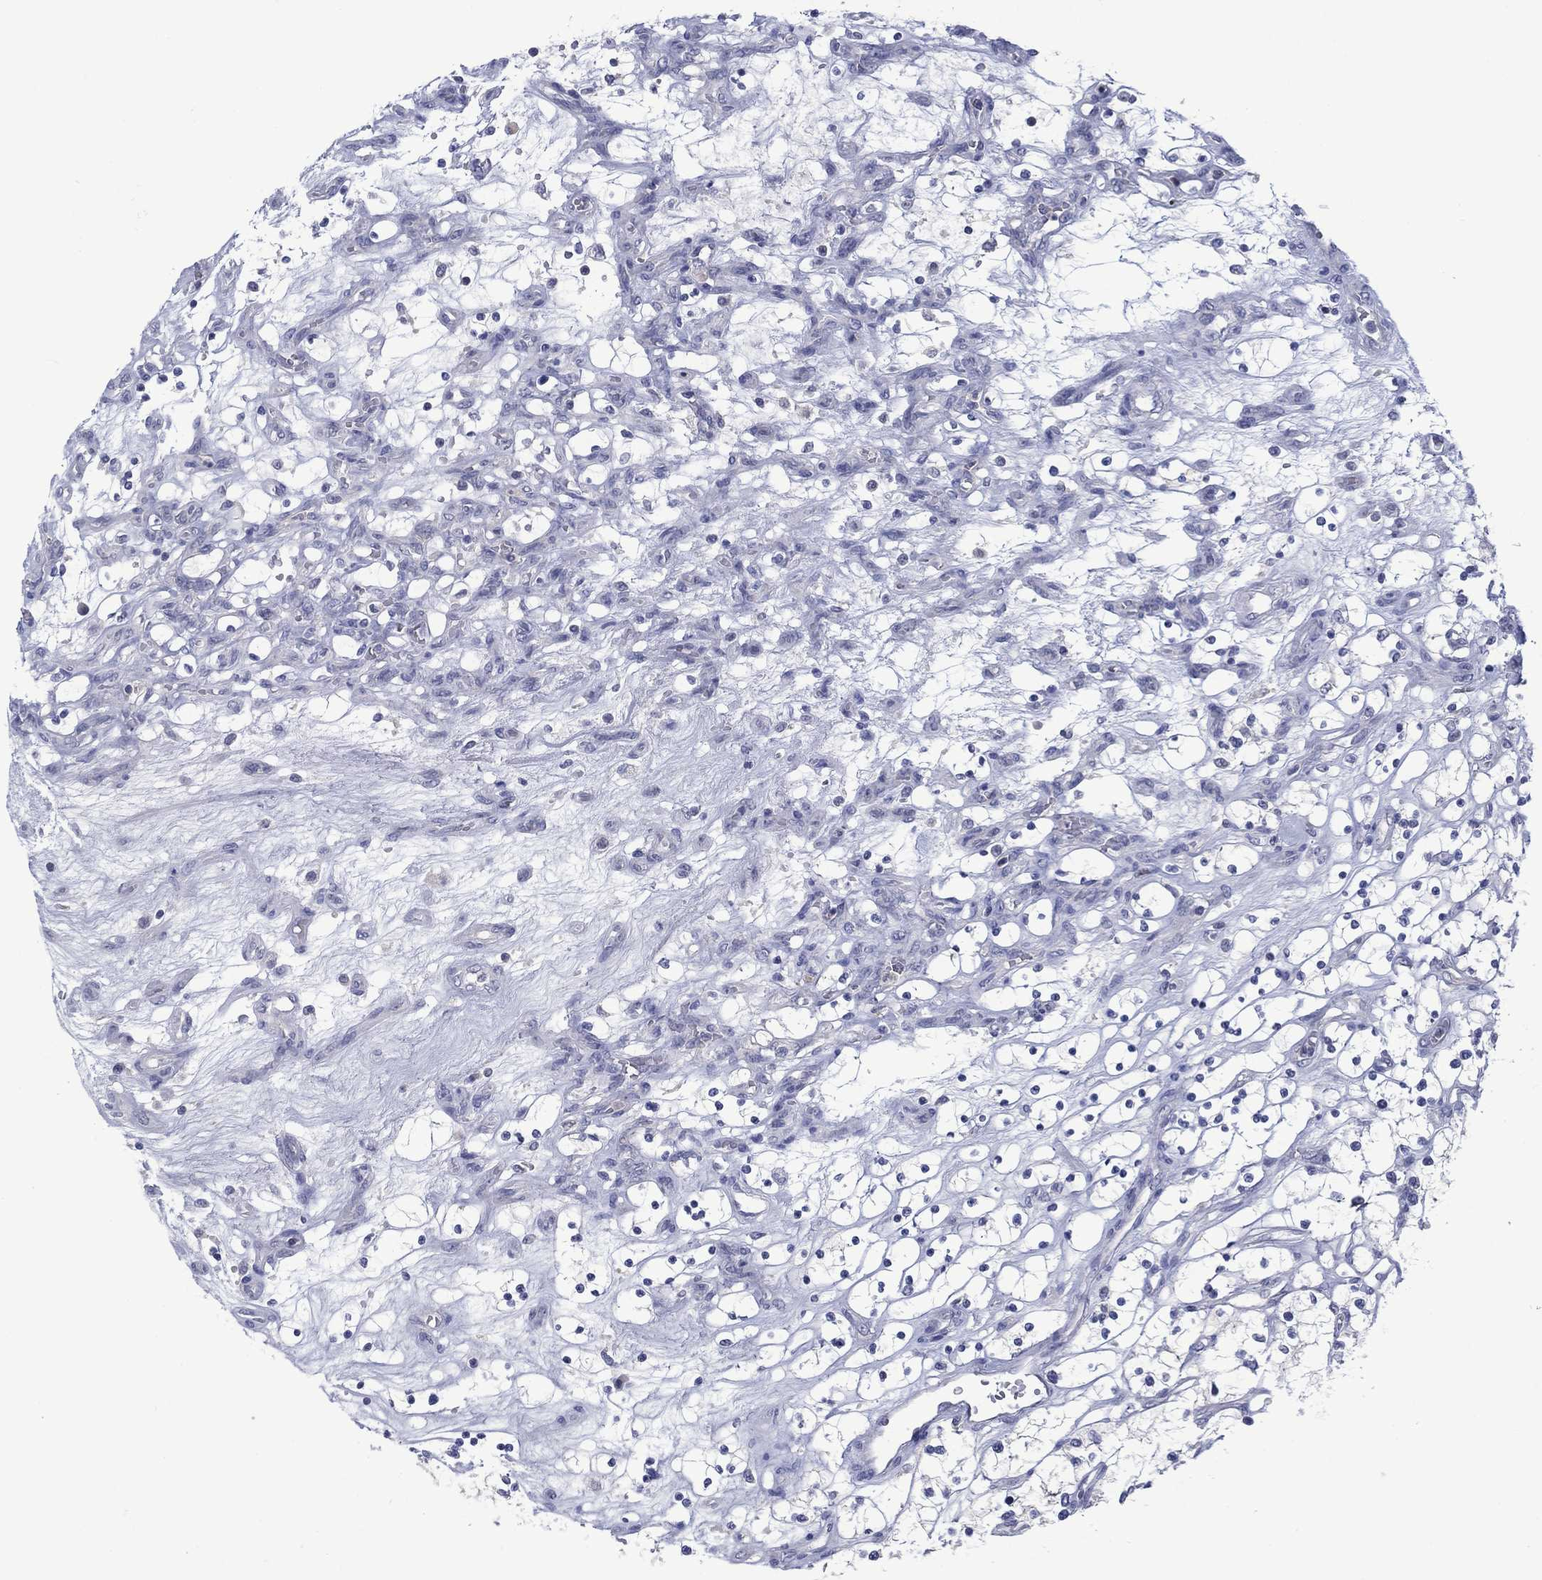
{"staining": {"intensity": "negative", "quantity": "none", "location": "none"}, "tissue": "renal cancer", "cell_type": "Tumor cells", "image_type": "cancer", "snomed": [{"axis": "morphology", "description": "Adenocarcinoma, NOS"}, {"axis": "topography", "description": "Kidney"}], "caption": "Renal cancer was stained to show a protein in brown. There is no significant expression in tumor cells.", "gene": "FER1L6", "patient": {"sex": "female", "age": 69}}